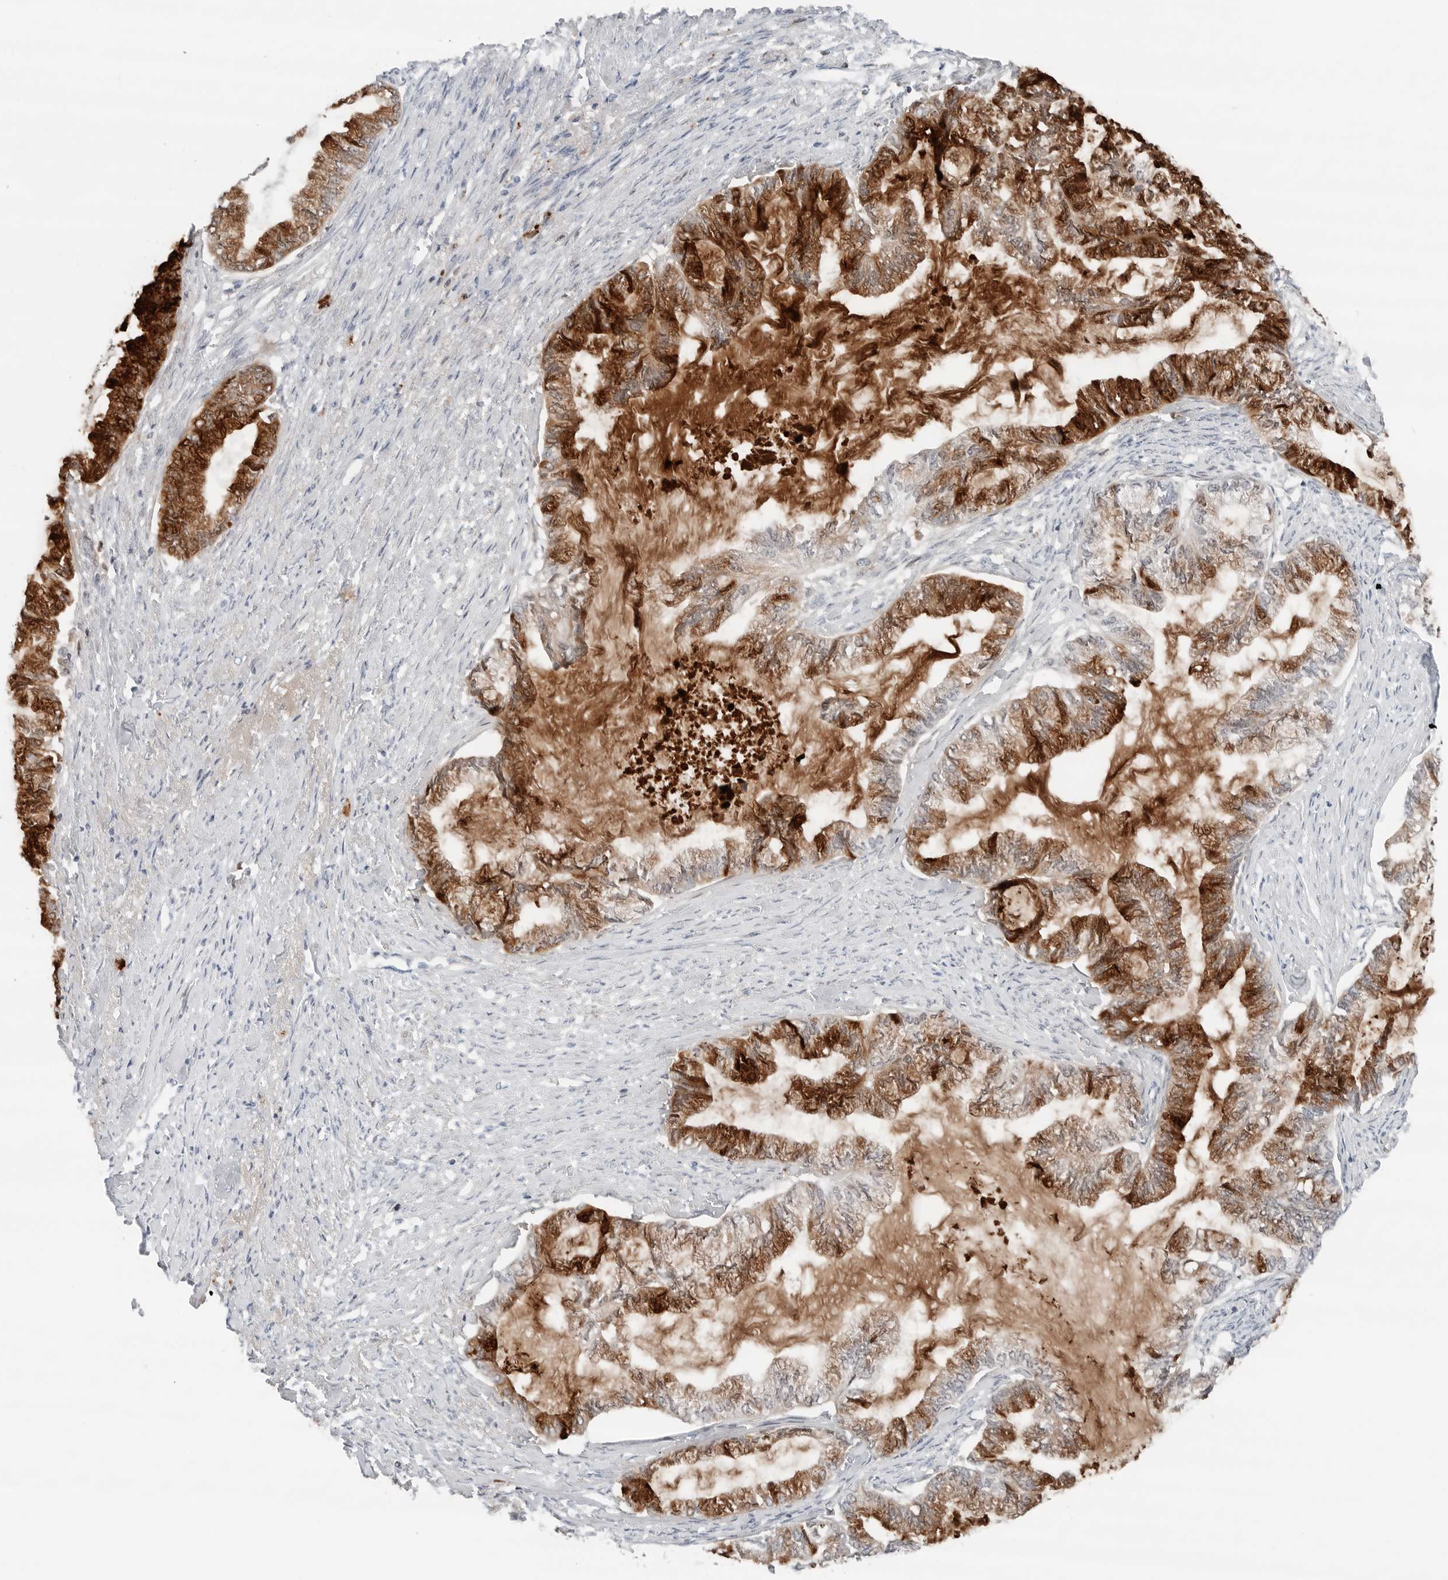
{"staining": {"intensity": "strong", "quantity": ">75%", "location": "cytoplasmic/membranous"}, "tissue": "endometrial cancer", "cell_type": "Tumor cells", "image_type": "cancer", "snomed": [{"axis": "morphology", "description": "Adenocarcinoma, NOS"}, {"axis": "topography", "description": "Endometrium"}], "caption": "Adenocarcinoma (endometrial) stained for a protein (brown) displays strong cytoplasmic/membranous positive positivity in about >75% of tumor cells.", "gene": "SLPI", "patient": {"sex": "female", "age": 86}}